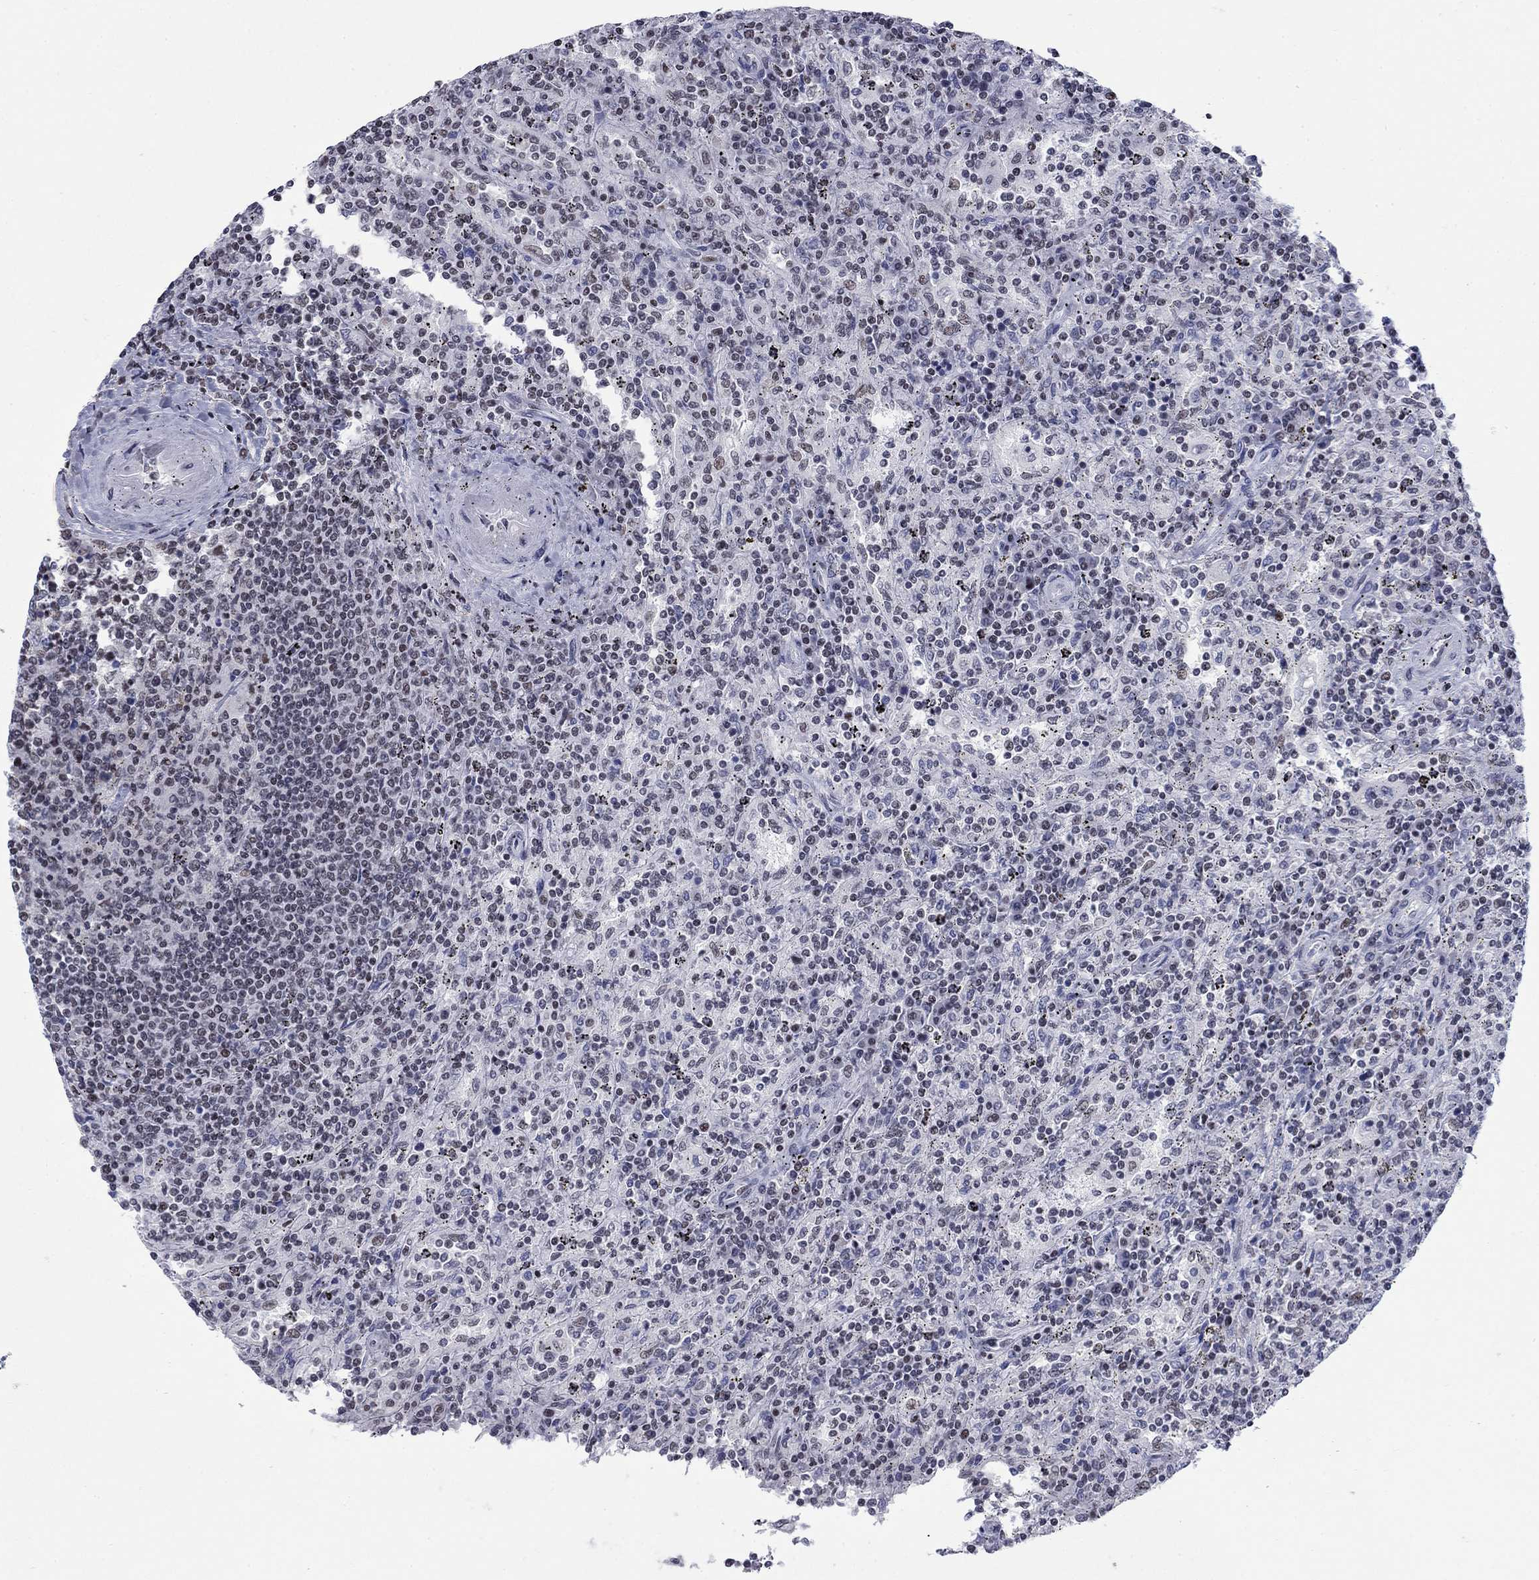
{"staining": {"intensity": "negative", "quantity": "none", "location": "none"}, "tissue": "lymphoma", "cell_type": "Tumor cells", "image_type": "cancer", "snomed": [{"axis": "morphology", "description": "Malignant lymphoma, non-Hodgkin's type, Low grade"}, {"axis": "topography", "description": "Spleen"}], "caption": "DAB immunohistochemical staining of human low-grade malignant lymphoma, non-Hodgkin's type exhibits no significant expression in tumor cells. Brightfield microscopy of immunohistochemistry stained with DAB (brown) and hematoxylin (blue), captured at high magnification.", "gene": "NPAS3", "patient": {"sex": "male", "age": 62}}